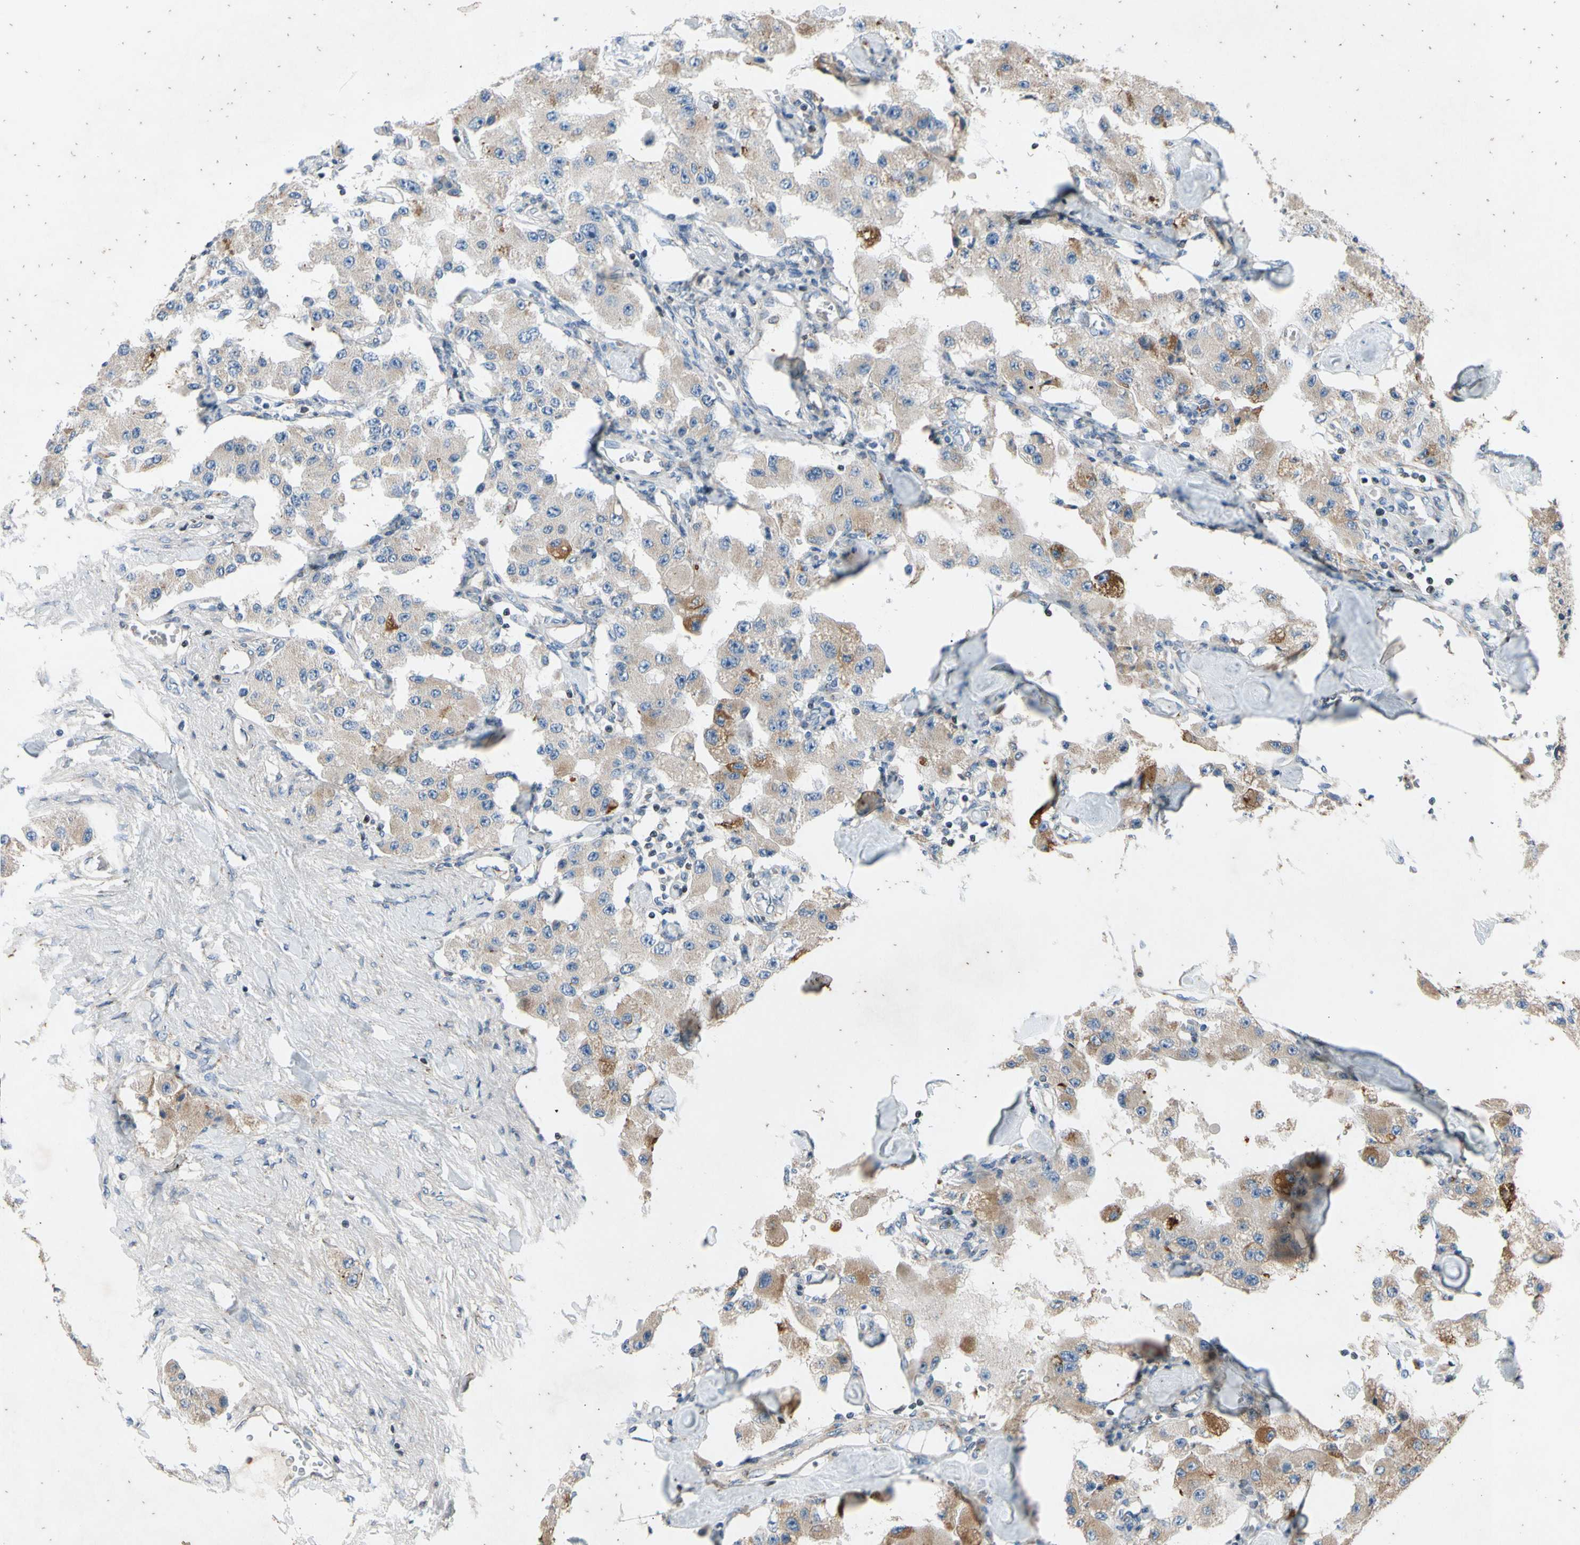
{"staining": {"intensity": "weak", "quantity": ">75%", "location": "cytoplasmic/membranous"}, "tissue": "carcinoid", "cell_type": "Tumor cells", "image_type": "cancer", "snomed": [{"axis": "morphology", "description": "Carcinoid, malignant, NOS"}, {"axis": "topography", "description": "Pancreas"}], "caption": "Protein analysis of malignant carcinoid tissue displays weak cytoplasmic/membranous expression in approximately >75% of tumor cells.", "gene": "TBX21", "patient": {"sex": "male", "age": 41}}